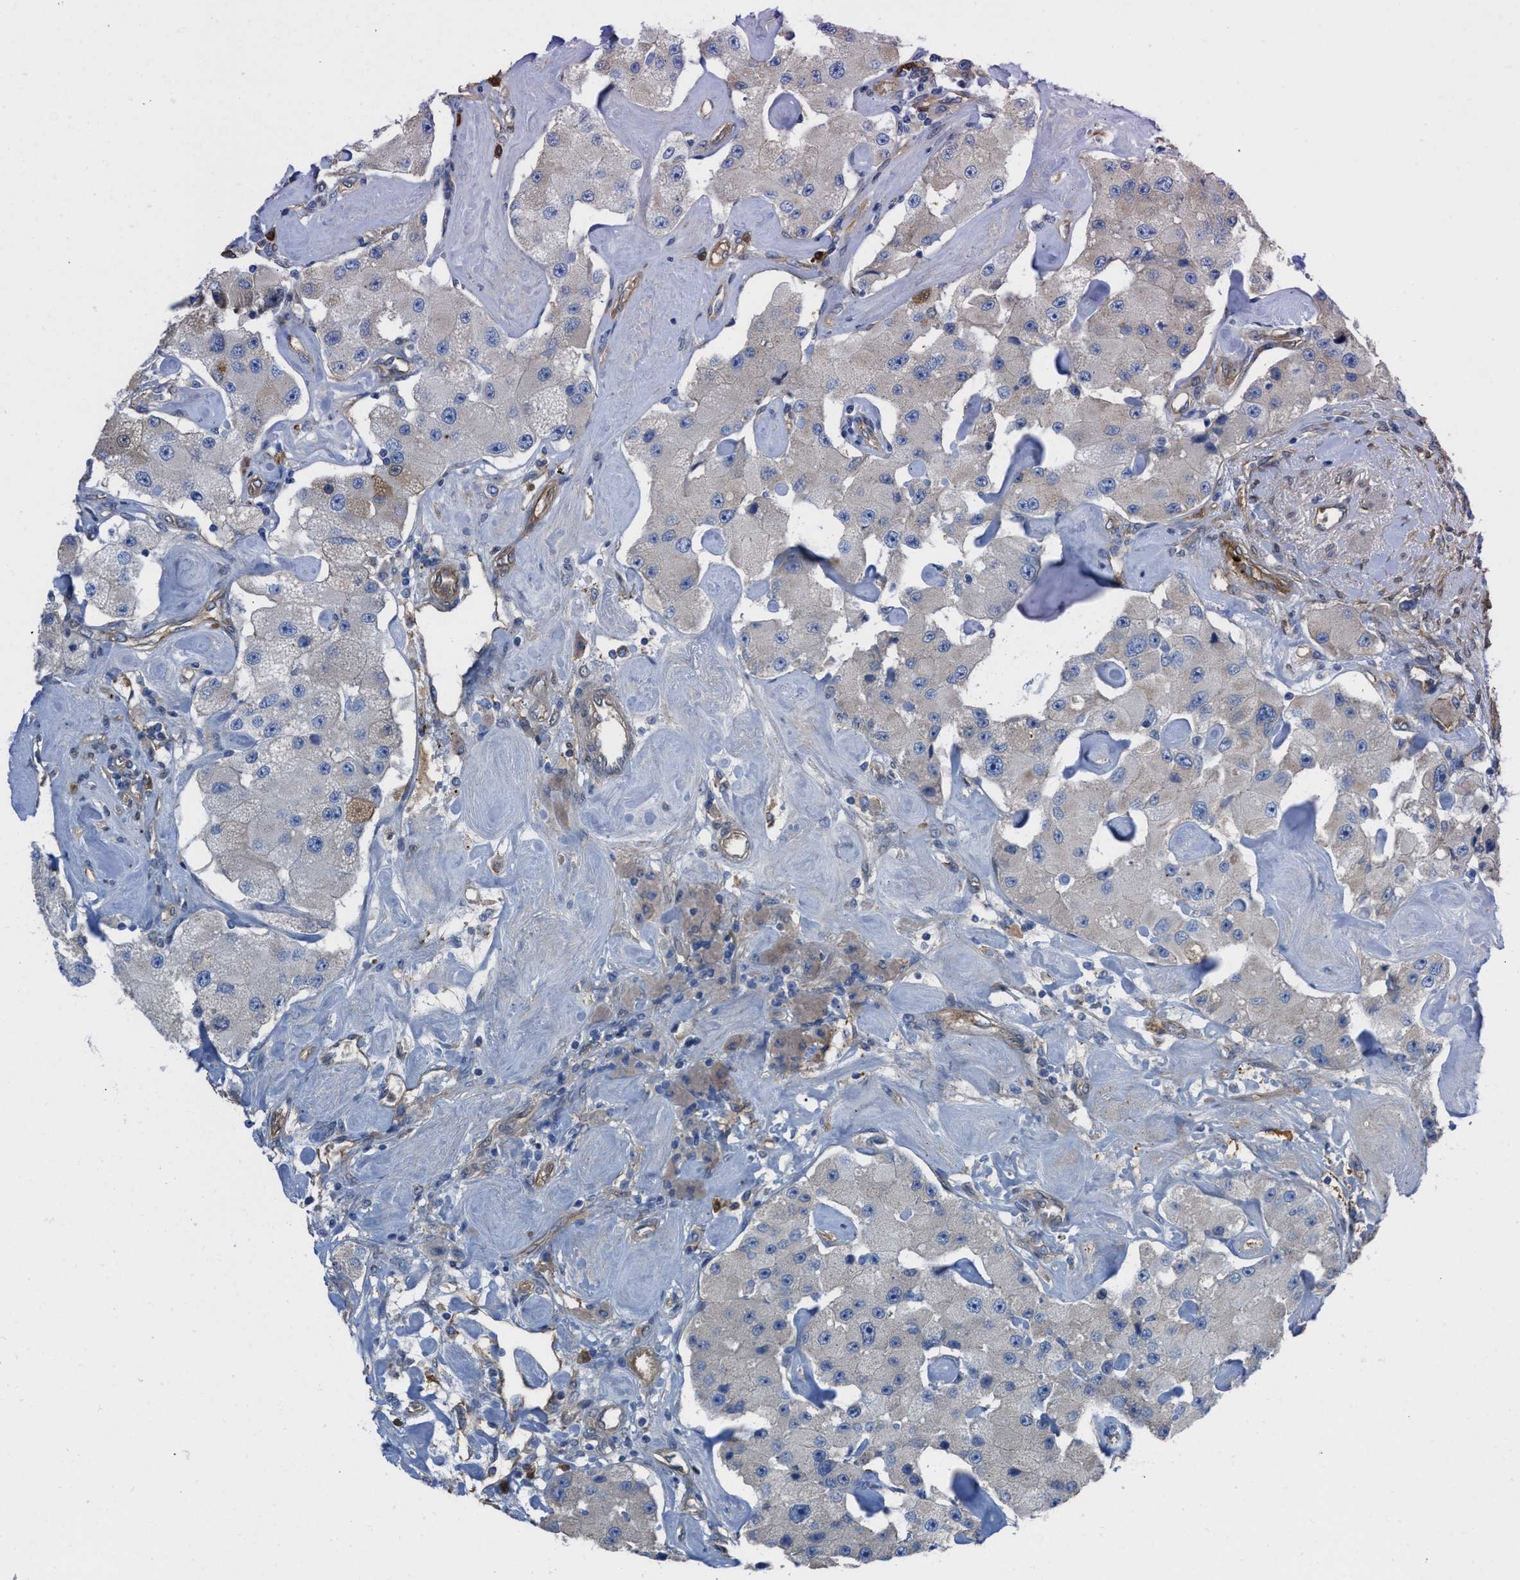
{"staining": {"intensity": "negative", "quantity": "none", "location": "none"}, "tissue": "carcinoid", "cell_type": "Tumor cells", "image_type": "cancer", "snomed": [{"axis": "morphology", "description": "Carcinoid, malignant, NOS"}, {"axis": "topography", "description": "Pancreas"}], "caption": "Immunohistochemistry (IHC) of human malignant carcinoid exhibits no expression in tumor cells.", "gene": "TRIOBP", "patient": {"sex": "male", "age": 41}}